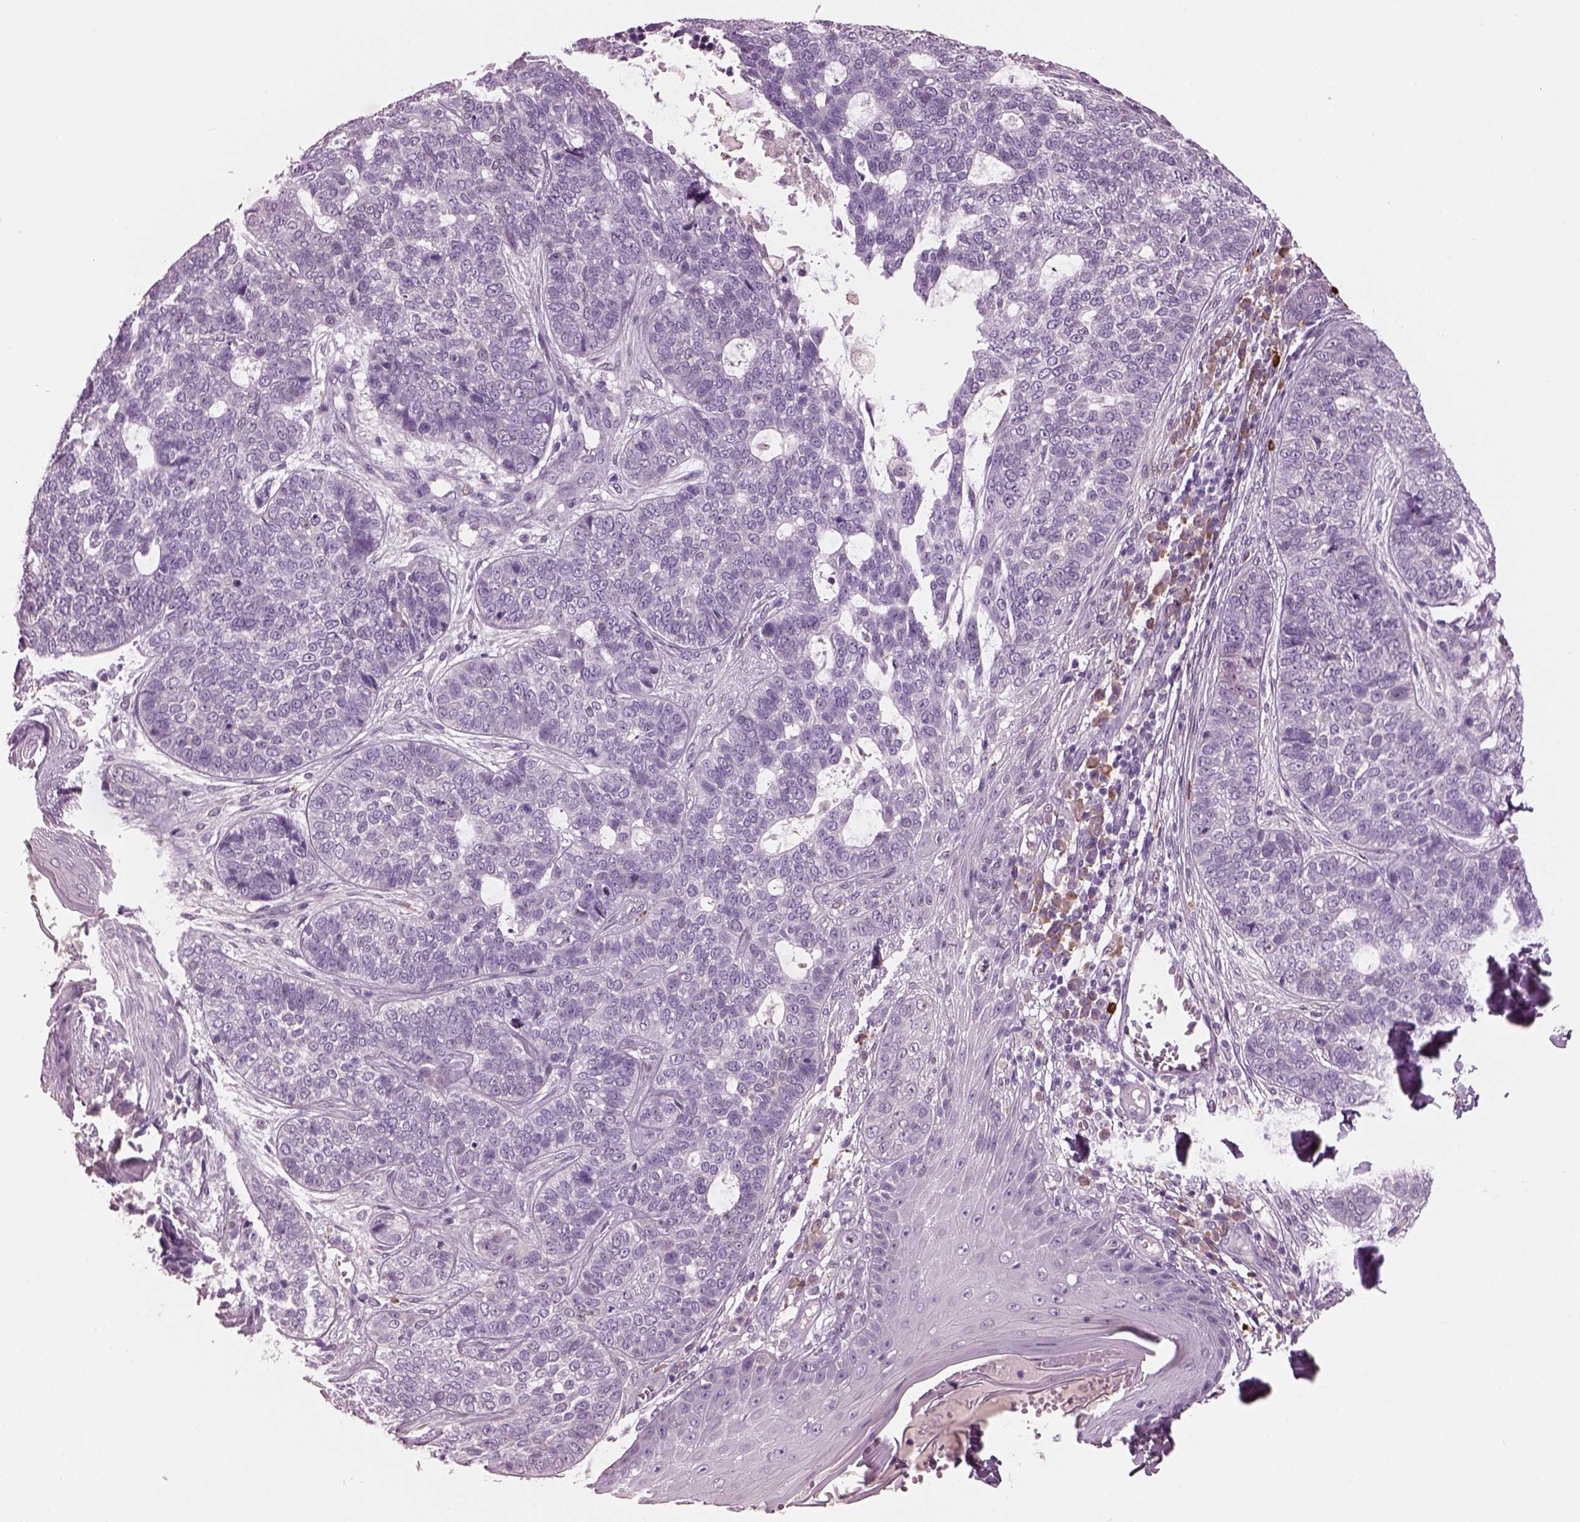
{"staining": {"intensity": "negative", "quantity": "none", "location": "none"}, "tissue": "skin cancer", "cell_type": "Tumor cells", "image_type": "cancer", "snomed": [{"axis": "morphology", "description": "Basal cell carcinoma"}, {"axis": "topography", "description": "Skin"}], "caption": "DAB (3,3'-diaminobenzidine) immunohistochemical staining of human skin cancer (basal cell carcinoma) exhibits no significant staining in tumor cells. (DAB (3,3'-diaminobenzidine) immunohistochemistry (IHC), high magnification).", "gene": "ADGRG5", "patient": {"sex": "female", "age": 69}}